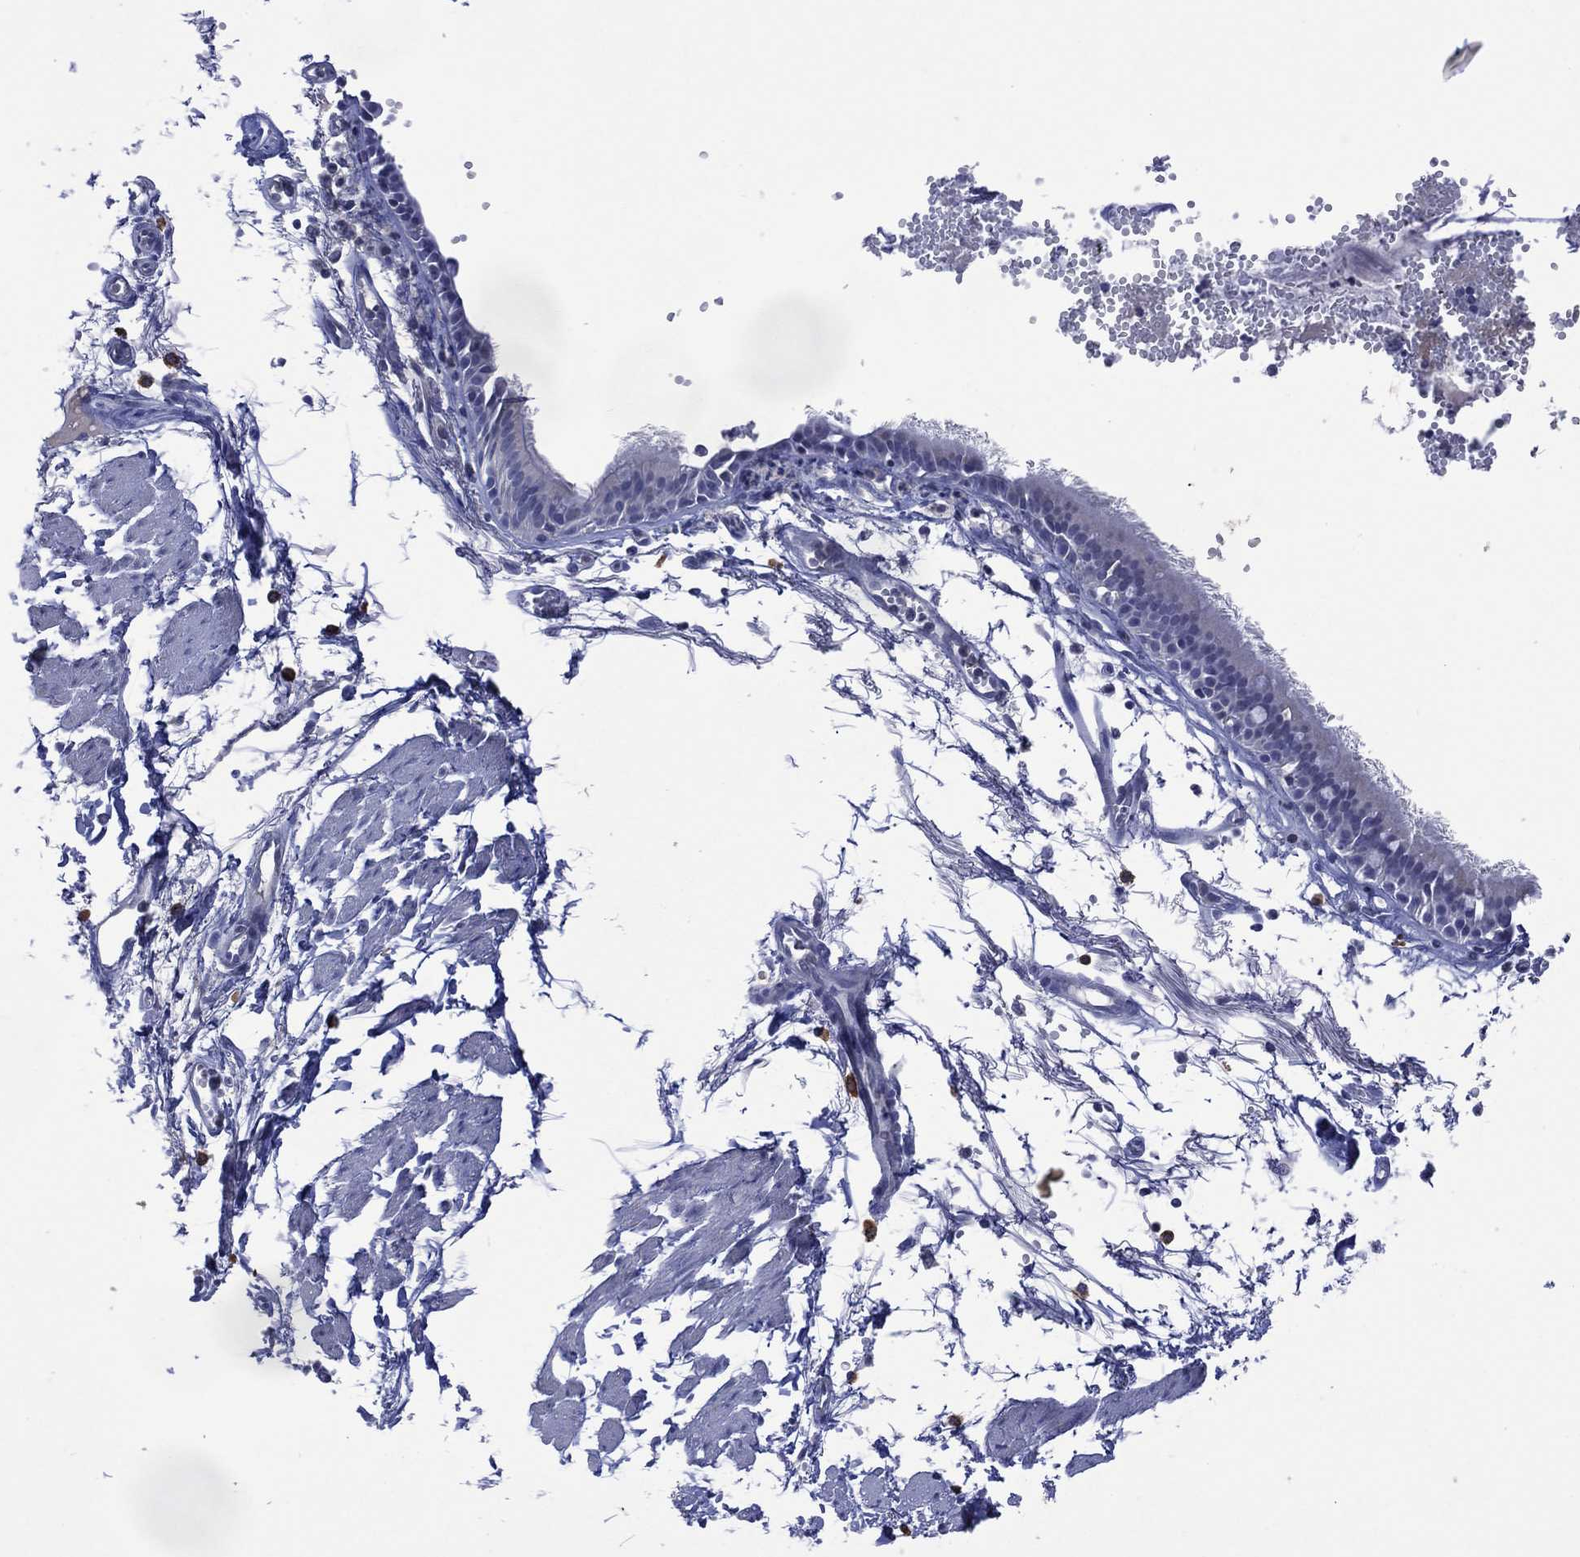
{"staining": {"intensity": "negative", "quantity": "none", "location": "none"}, "tissue": "soft tissue", "cell_type": "Fibroblasts", "image_type": "normal", "snomed": [{"axis": "morphology", "description": "Normal tissue, NOS"}, {"axis": "morphology", "description": "Squamous cell carcinoma, NOS"}, {"axis": "topography", "description": "Cartilage tissue"}, {"axis": "topography", "description": "Lung"}], "caption": "Human soft tissue stained for a protein using immunohistochemistry (IHC) demonstrates no expression in fibroblasts.", "gene": "ASB10", "patient": {"sex": "male", "age": 66}}